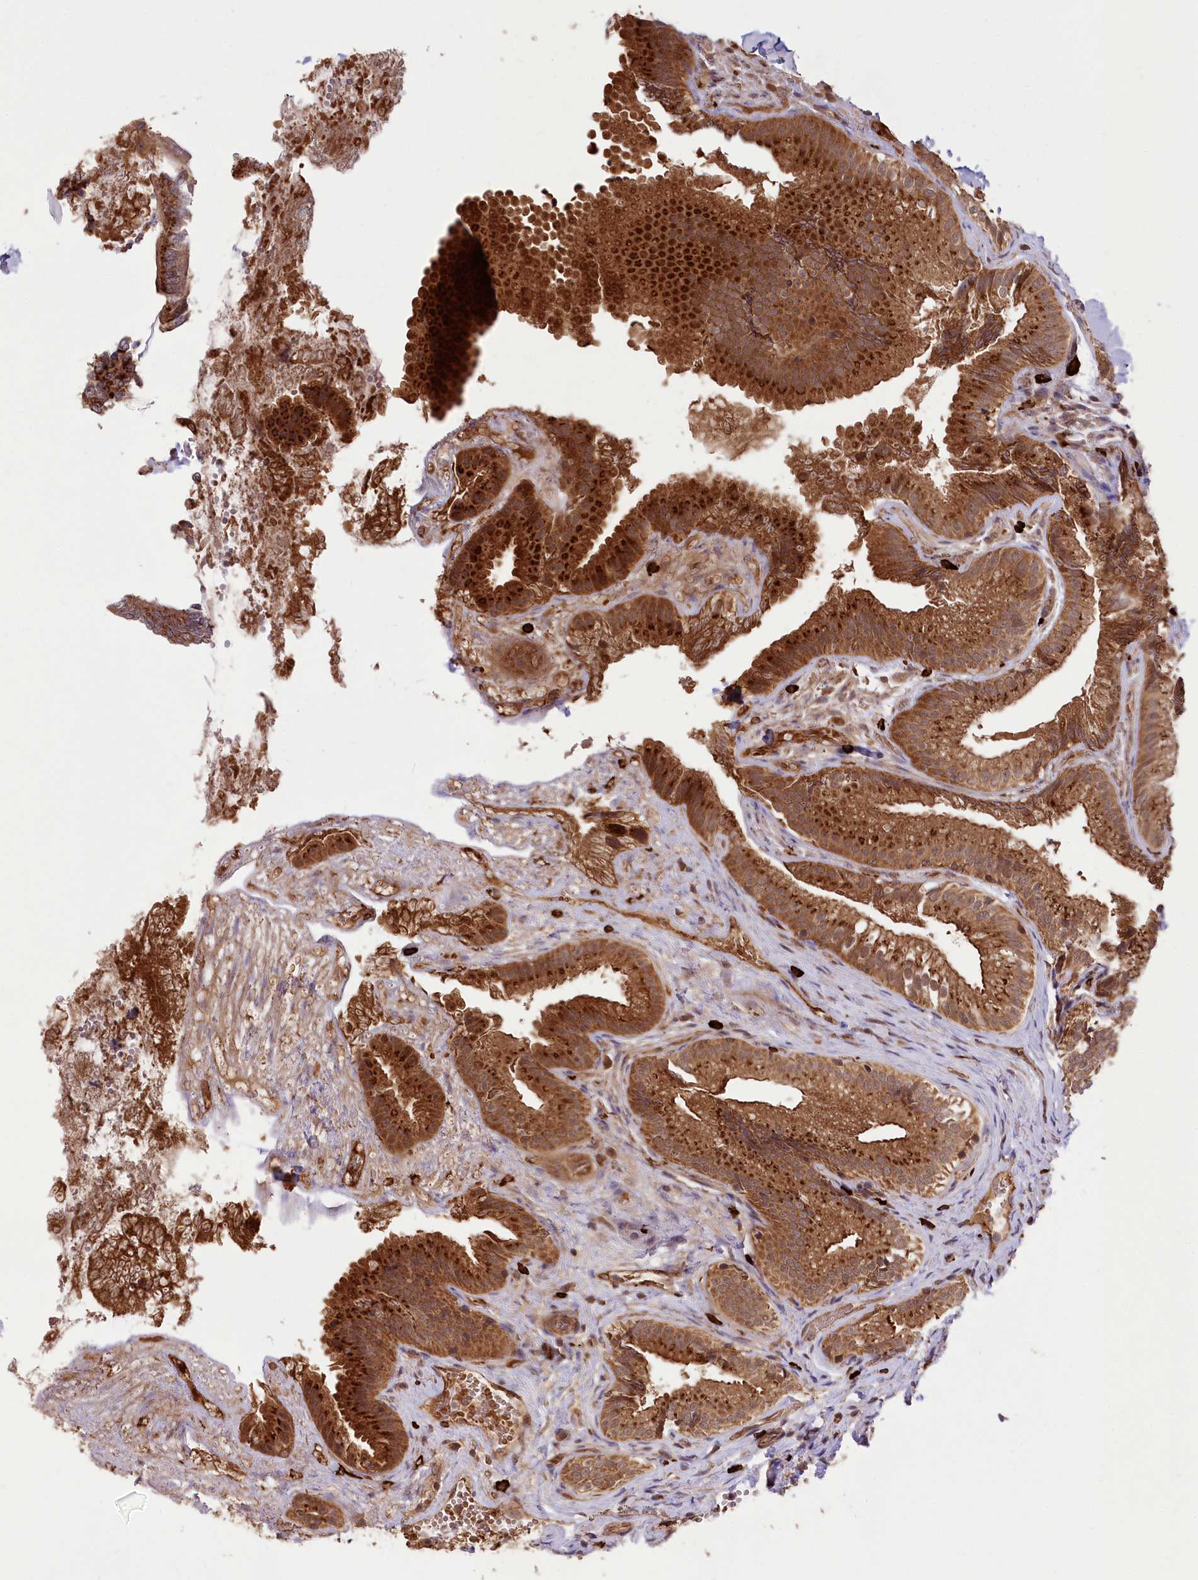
{"staining": {"intensity": "strong", "quantity": ">75%", "location": "cytoplasmic/membranous"}, "tissue": "gallbladder", "cell_type": "Glandular cells", "image_type": "normal", "snomed": [{"axis": "morphology", "description": "Normal tissue, NOS"}, {"axis": "topography", "description": "Gallbladder"}], "caption": "Protein expression analysis of benign gallbladder displays strong cytoplasmic/membranous positivity in approximately >75% of glandular cells.", "gene": "CARD19", "patient": {"sex": "female", "age": 30}}